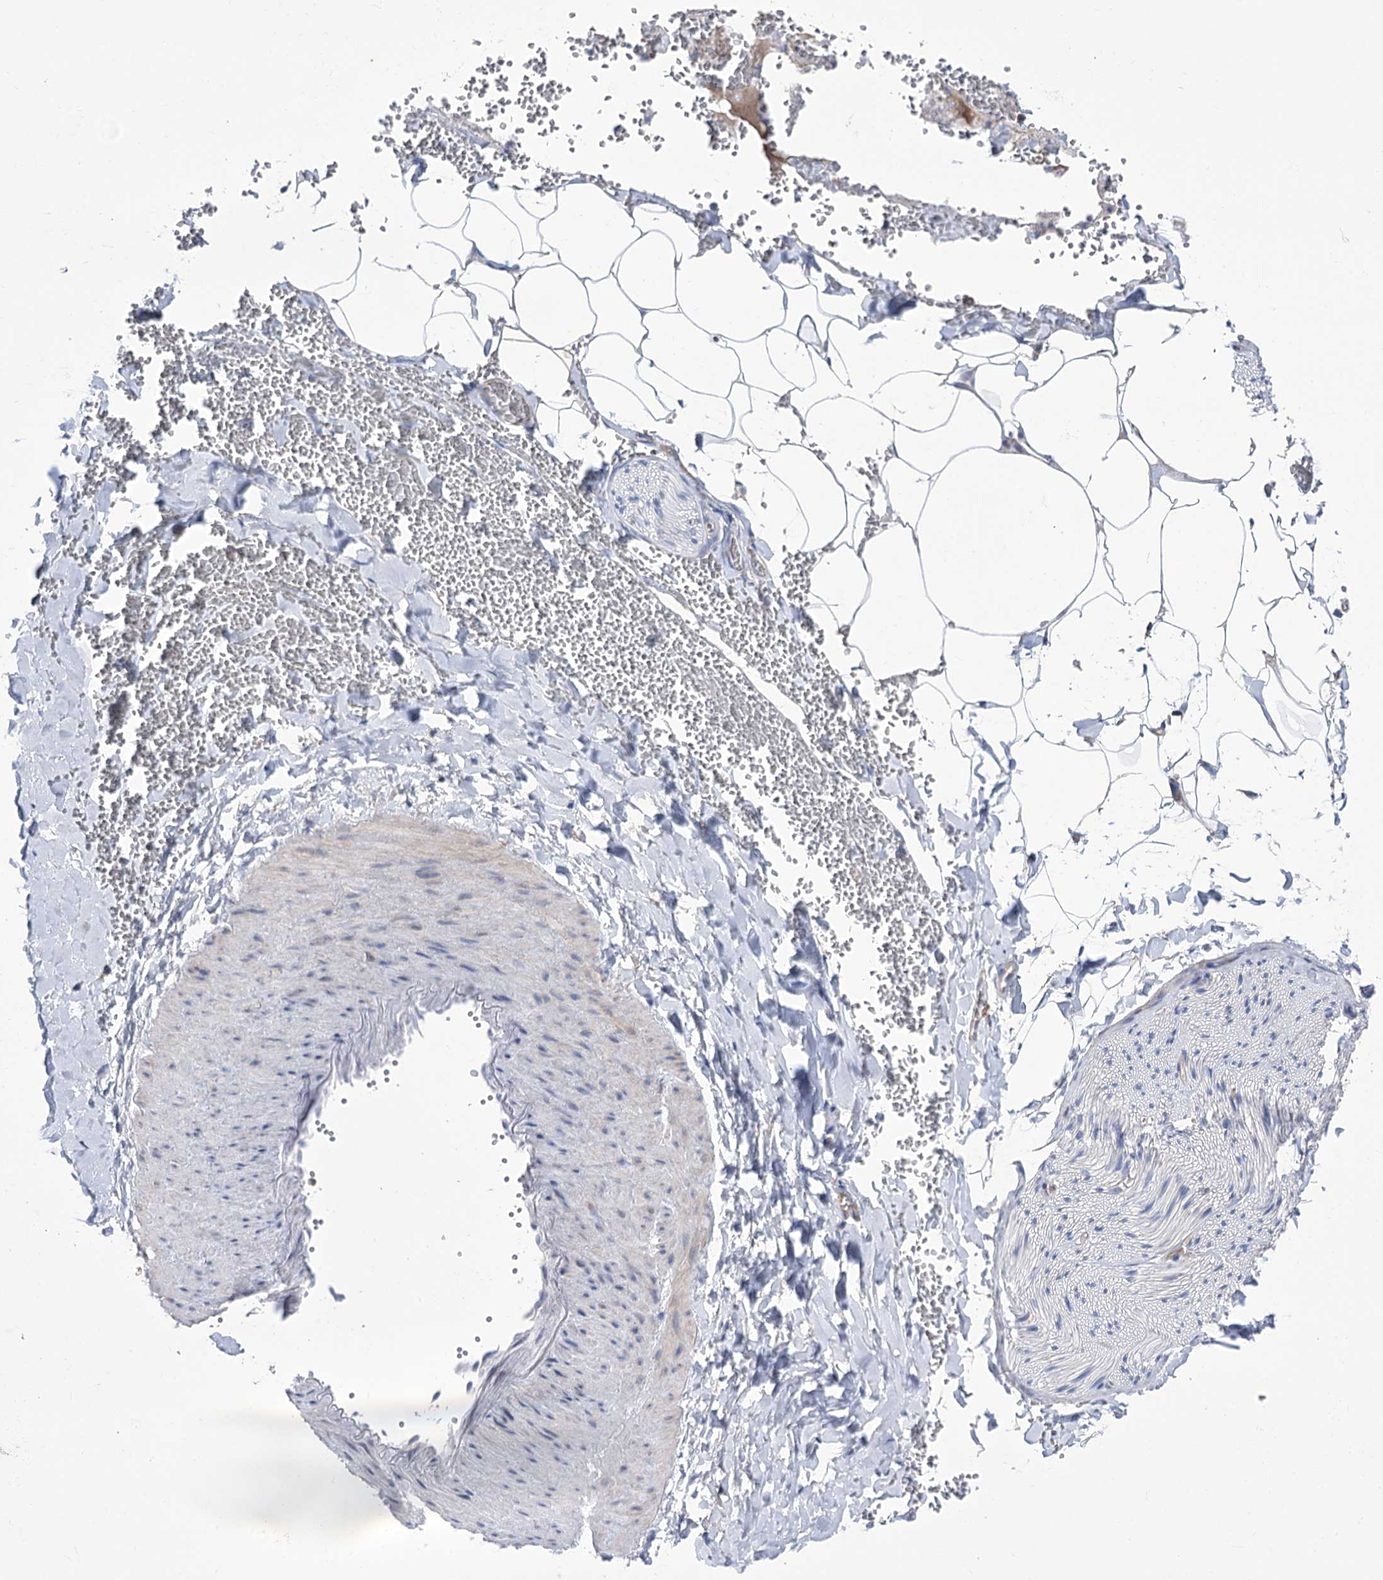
{"staining": {"intensity": "negative", "quantity": "none", "location": "none"}, "tissue": "adipose tissue", "cell_type": "Adipocytes", "image_type": "normal", "snomed": [{"axis": "morphology", "description": "Normal tissue, NOS"}, {"axis": "topography", "description": "Gallbladder"}, {"axis": "topography", "description": "Peripheral nerve tissue"}], "caption": "Immunohistochemistry (IHC) micrograph of normal adipose tissue stained for a protein (brown), which displays no expression in adipocytes. (Immunohistochemistry (IHC), brightfield microscopy, high magnification).", "gene": "ZNF622", "patient": {"sex": "male", "age": 38}}